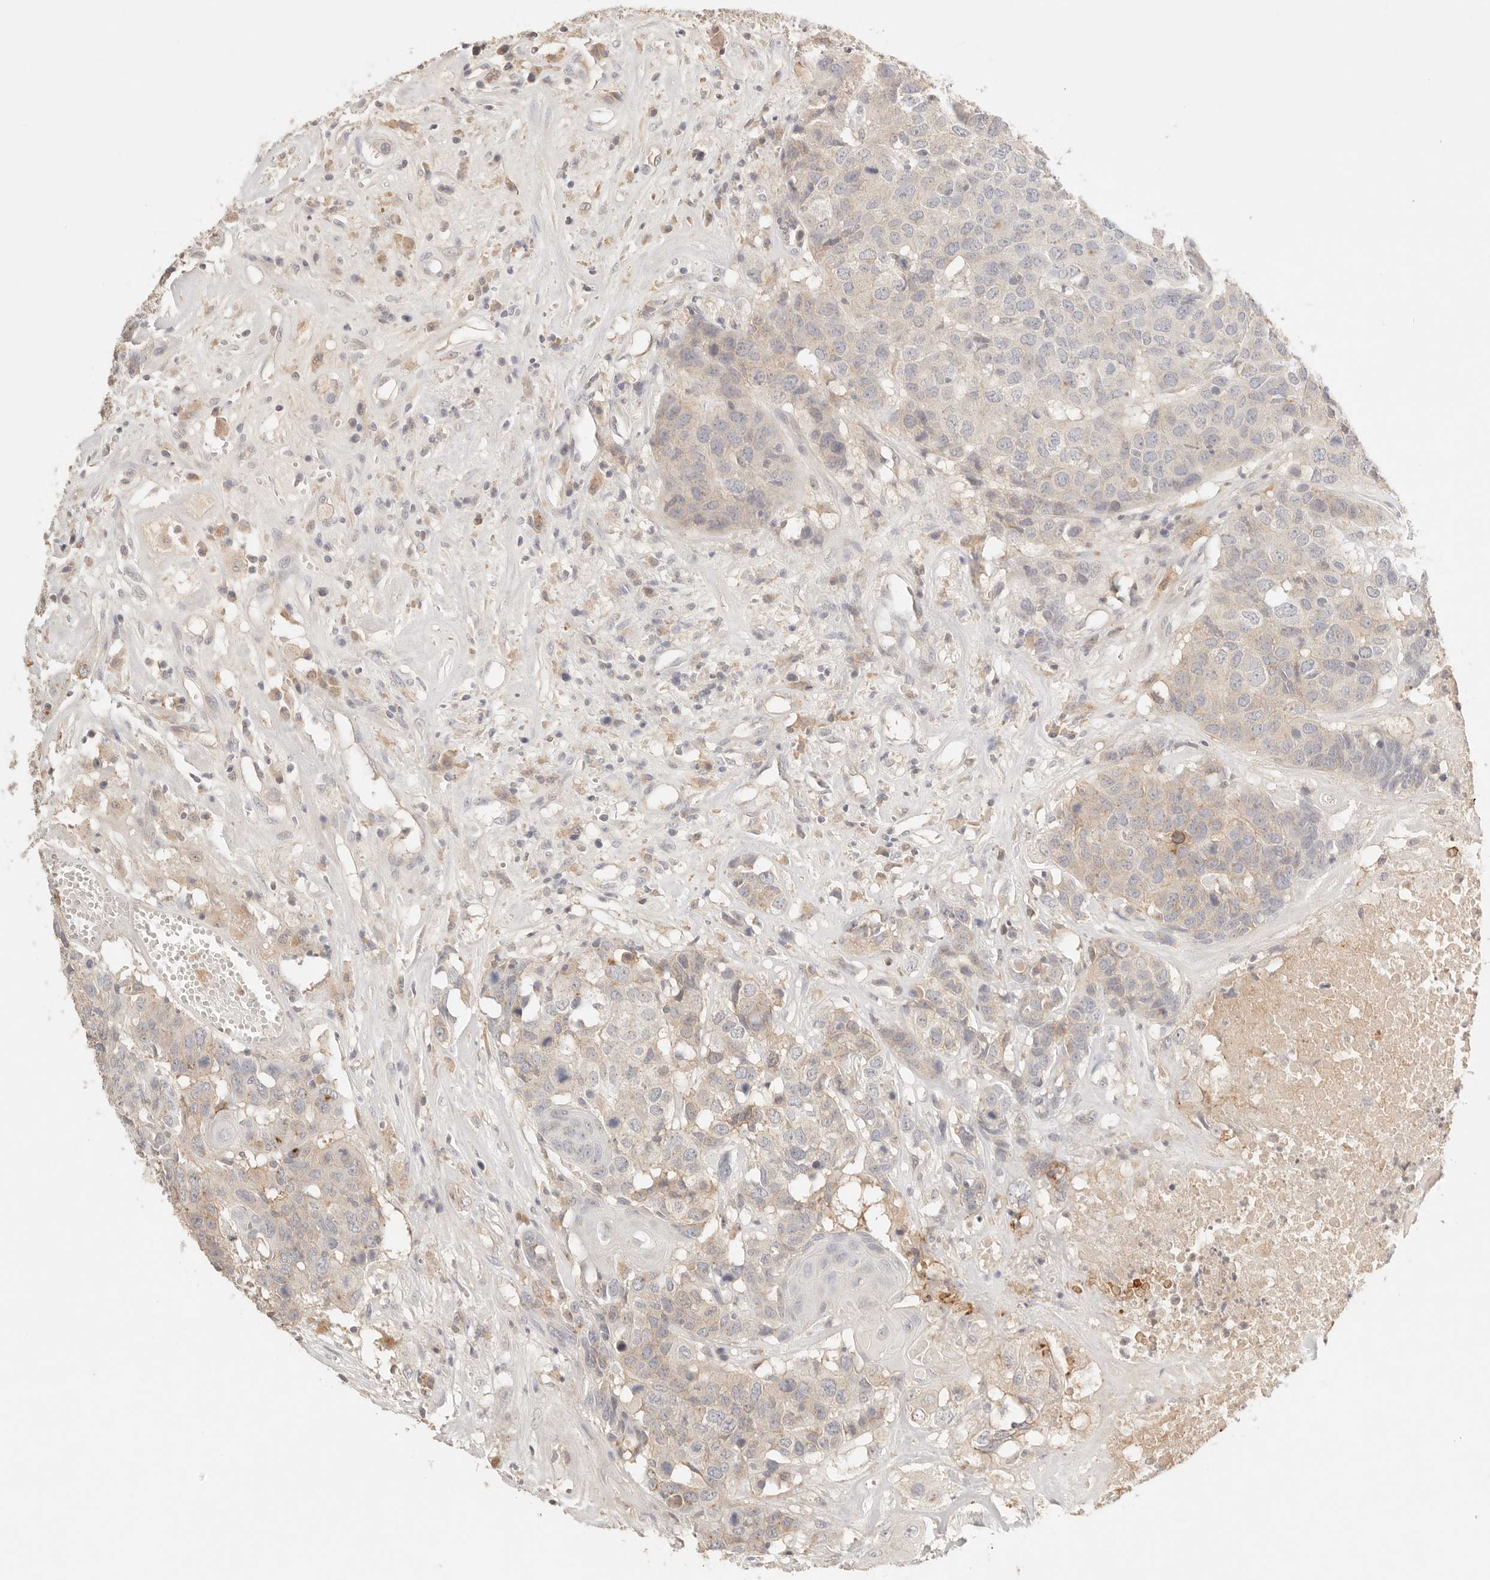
{"staining": {"intensity": "weak", "quantity": "25%-75%", "location": "cytoplasmic/membranous"}, "tissue": "head and neck cancer", "cell_type": "Tumor cells", "image_type": "cancer", "snomed": [{"axis": "morphology", "description": "Squamous cell carcinoma, NOS"}, {"axis": "topography", "description": "Head-Neck"}], "caption": "IHC image of head and neck cancer stained for a protein (brown), which shows low levels of weak cytoplasmic/membranous expression in about 25%-75% of tumor cells.", "gene": "CEP120", "patient": {"sex": "male", "age": 66}}